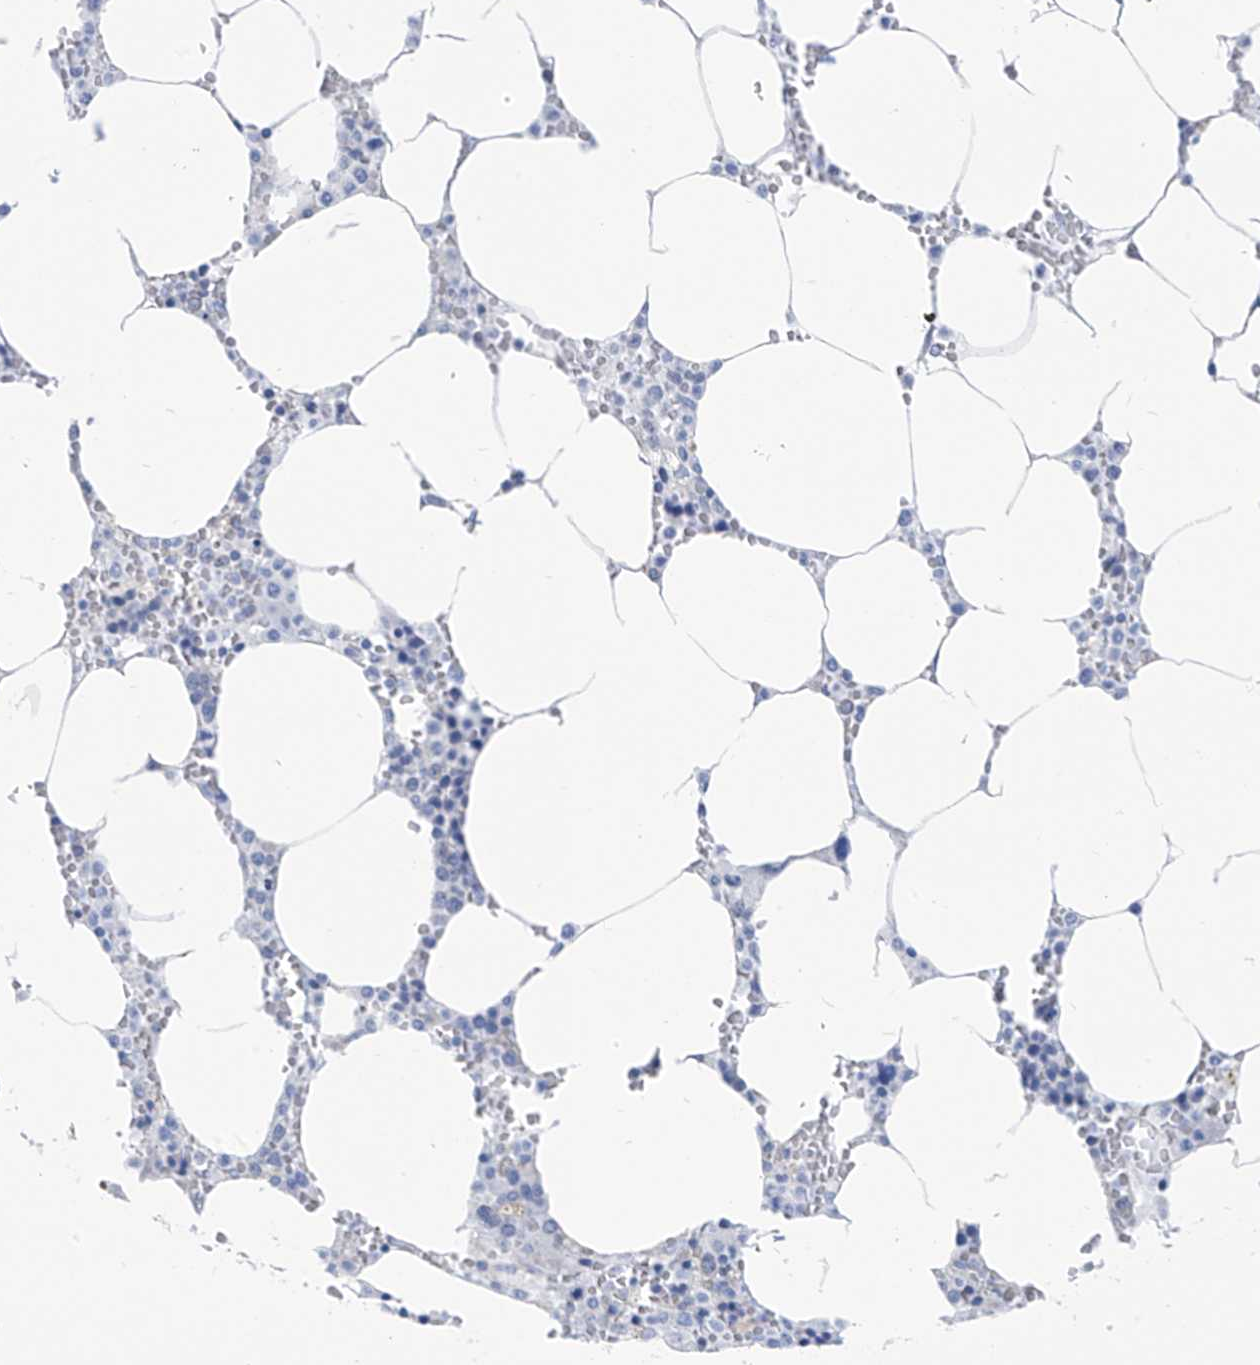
{"staining": {"intensity": "negative", "quantity": "none", "location": "none"}, "tissue": "bone marrow", "cell_type": "Hematopoietic cells", "image_type": "normal", "snomed": [{"axis": "morphology", "description": "Normal tissue, NOS"}, {"axis": "topography", "description": "Bone marrow"}], "caption": "A high-resolution micrograph shows immunohistochemistry staining of unremarkable bone marrow, which demonstrates no significant staining in hematopoietic cells.", "gene": "RCN2", "patient": {"sex": "male", "age": 70}}